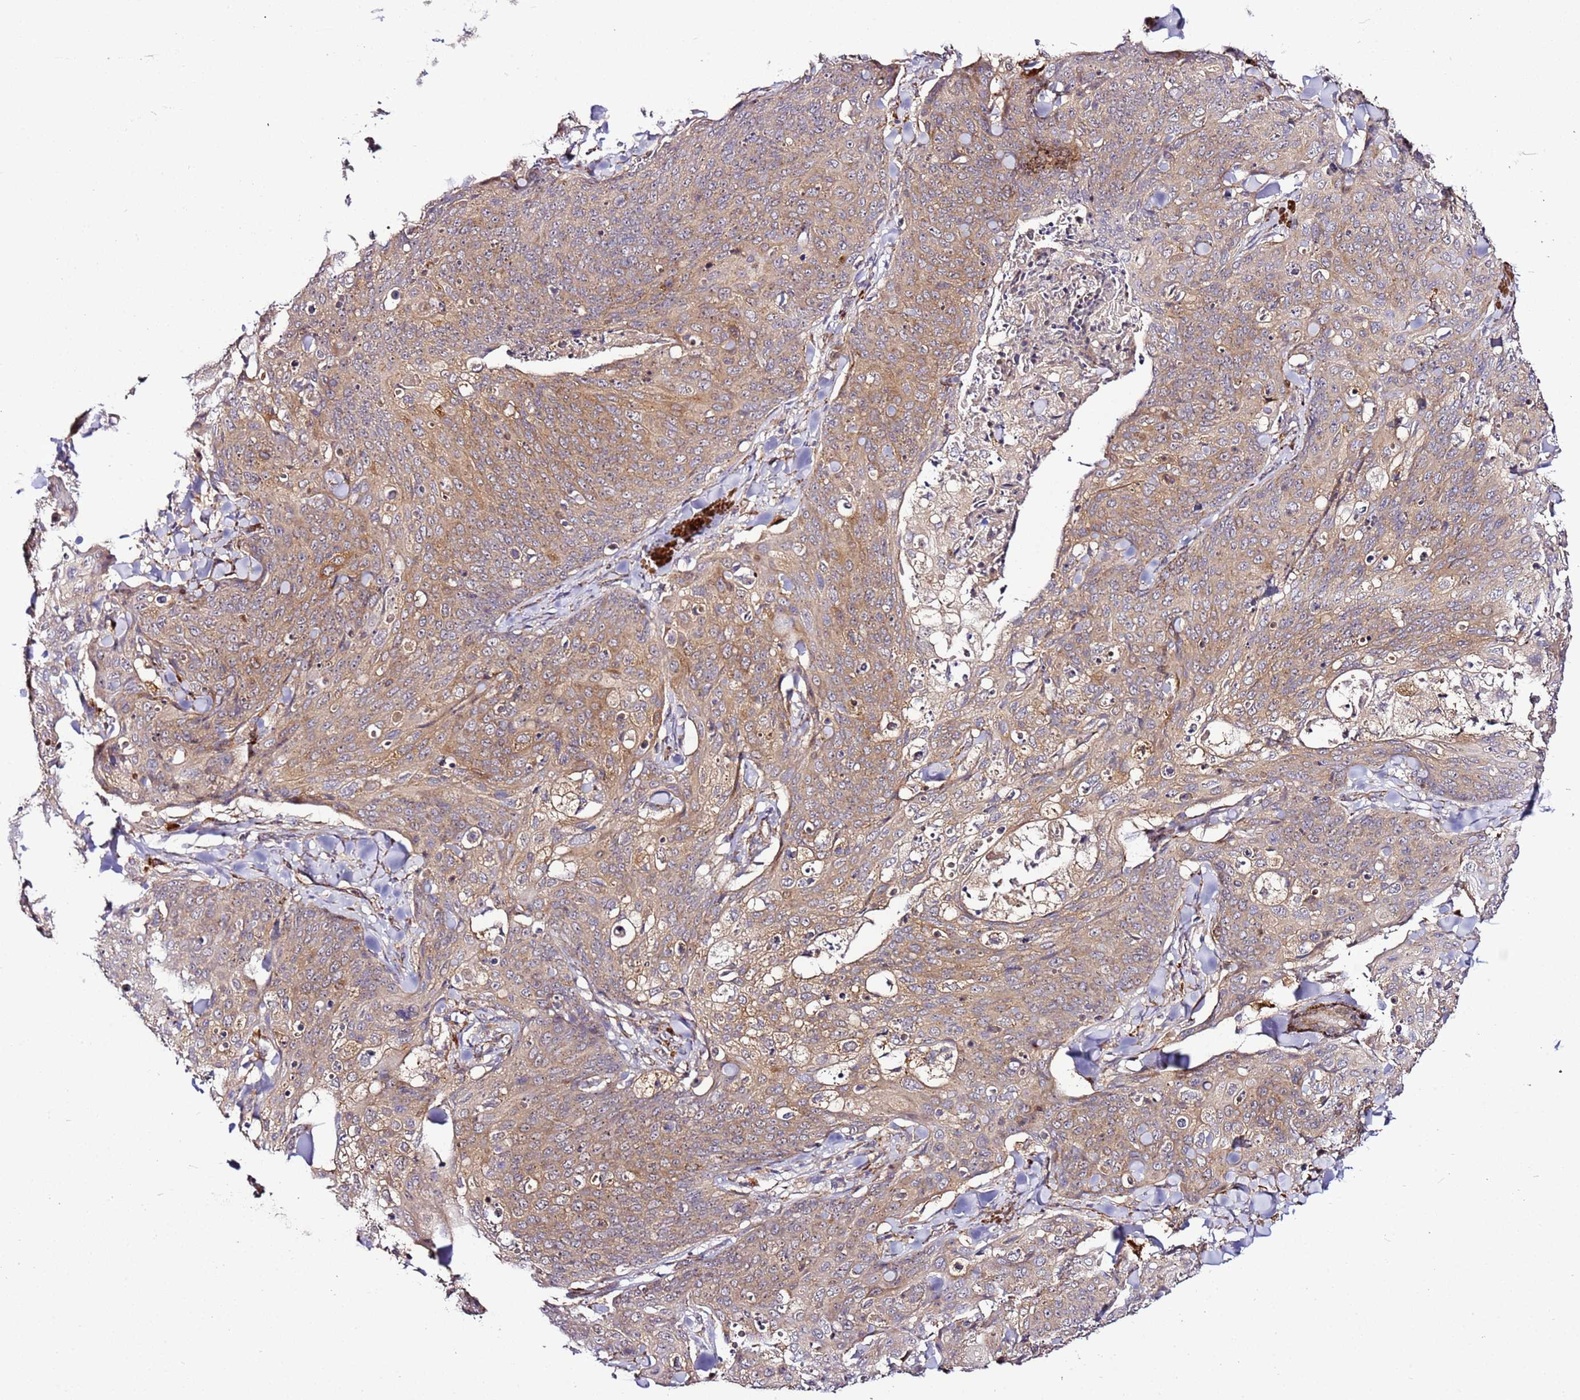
{"staining": {"intensity": "moderate", "quantity": ">75%", "location": "cytoplasmic/membranous"}, "tissue": "skin cancer", "cell_type": "Tumor cells", "image_type": "cancer", "snomed": [{"axis": "morphology", "description": "Squamous cell carcinoma, NOS"}, {"axis": "topography", "description": "Skin"}, {"axis": "topography", "description": "Vulva"}], "caption": "Squamous cell carcinoma (skin) stained with a protein marker demonstrates moderate staining in tumor cells.", "gene": "PVRIG", "patient": {"sex": "female", "age": 85}}